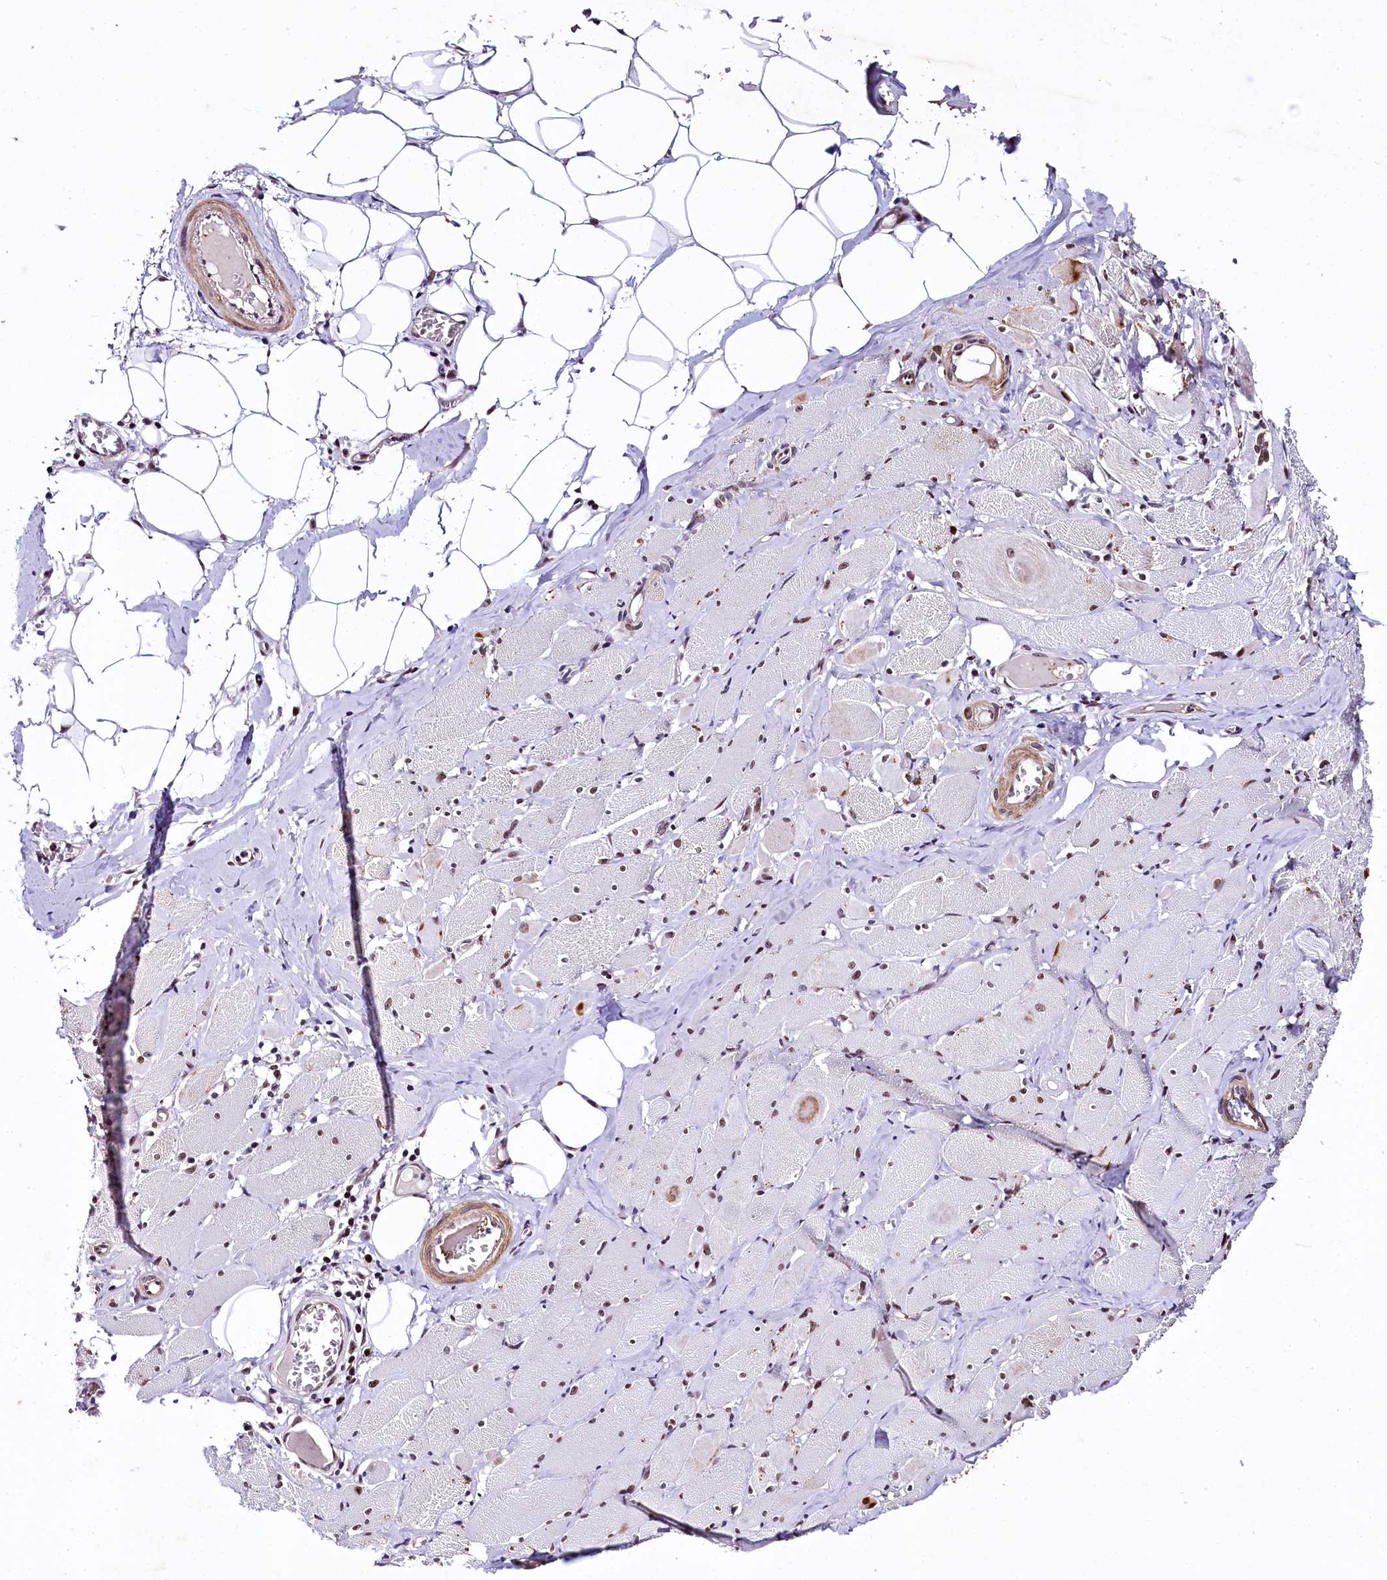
{"staining": {"intensity": "moderate", "quantity": "25%-75%", "location": "nuclear"}, "tissue": "skeletal muscle", "cell_type": "Myocytes", "image_type": "normal", "snomed": [{"axis": "morphology", "description": "Normal tissue, NOS"}, {"axis": "morphology", "description": "Basal cell carcinoma"}, {"axis": "topography", "description": "Skeletal muscle"}], "caption": "Approximately 25%-75% of myocytes in unremarkable human skeletal muscle exhibit moderate nuclear protein positivity as visualized by brown immunohistochemical staining.", "gene": "SAMD10", "patient": {"sex": "female", "age": 64}}